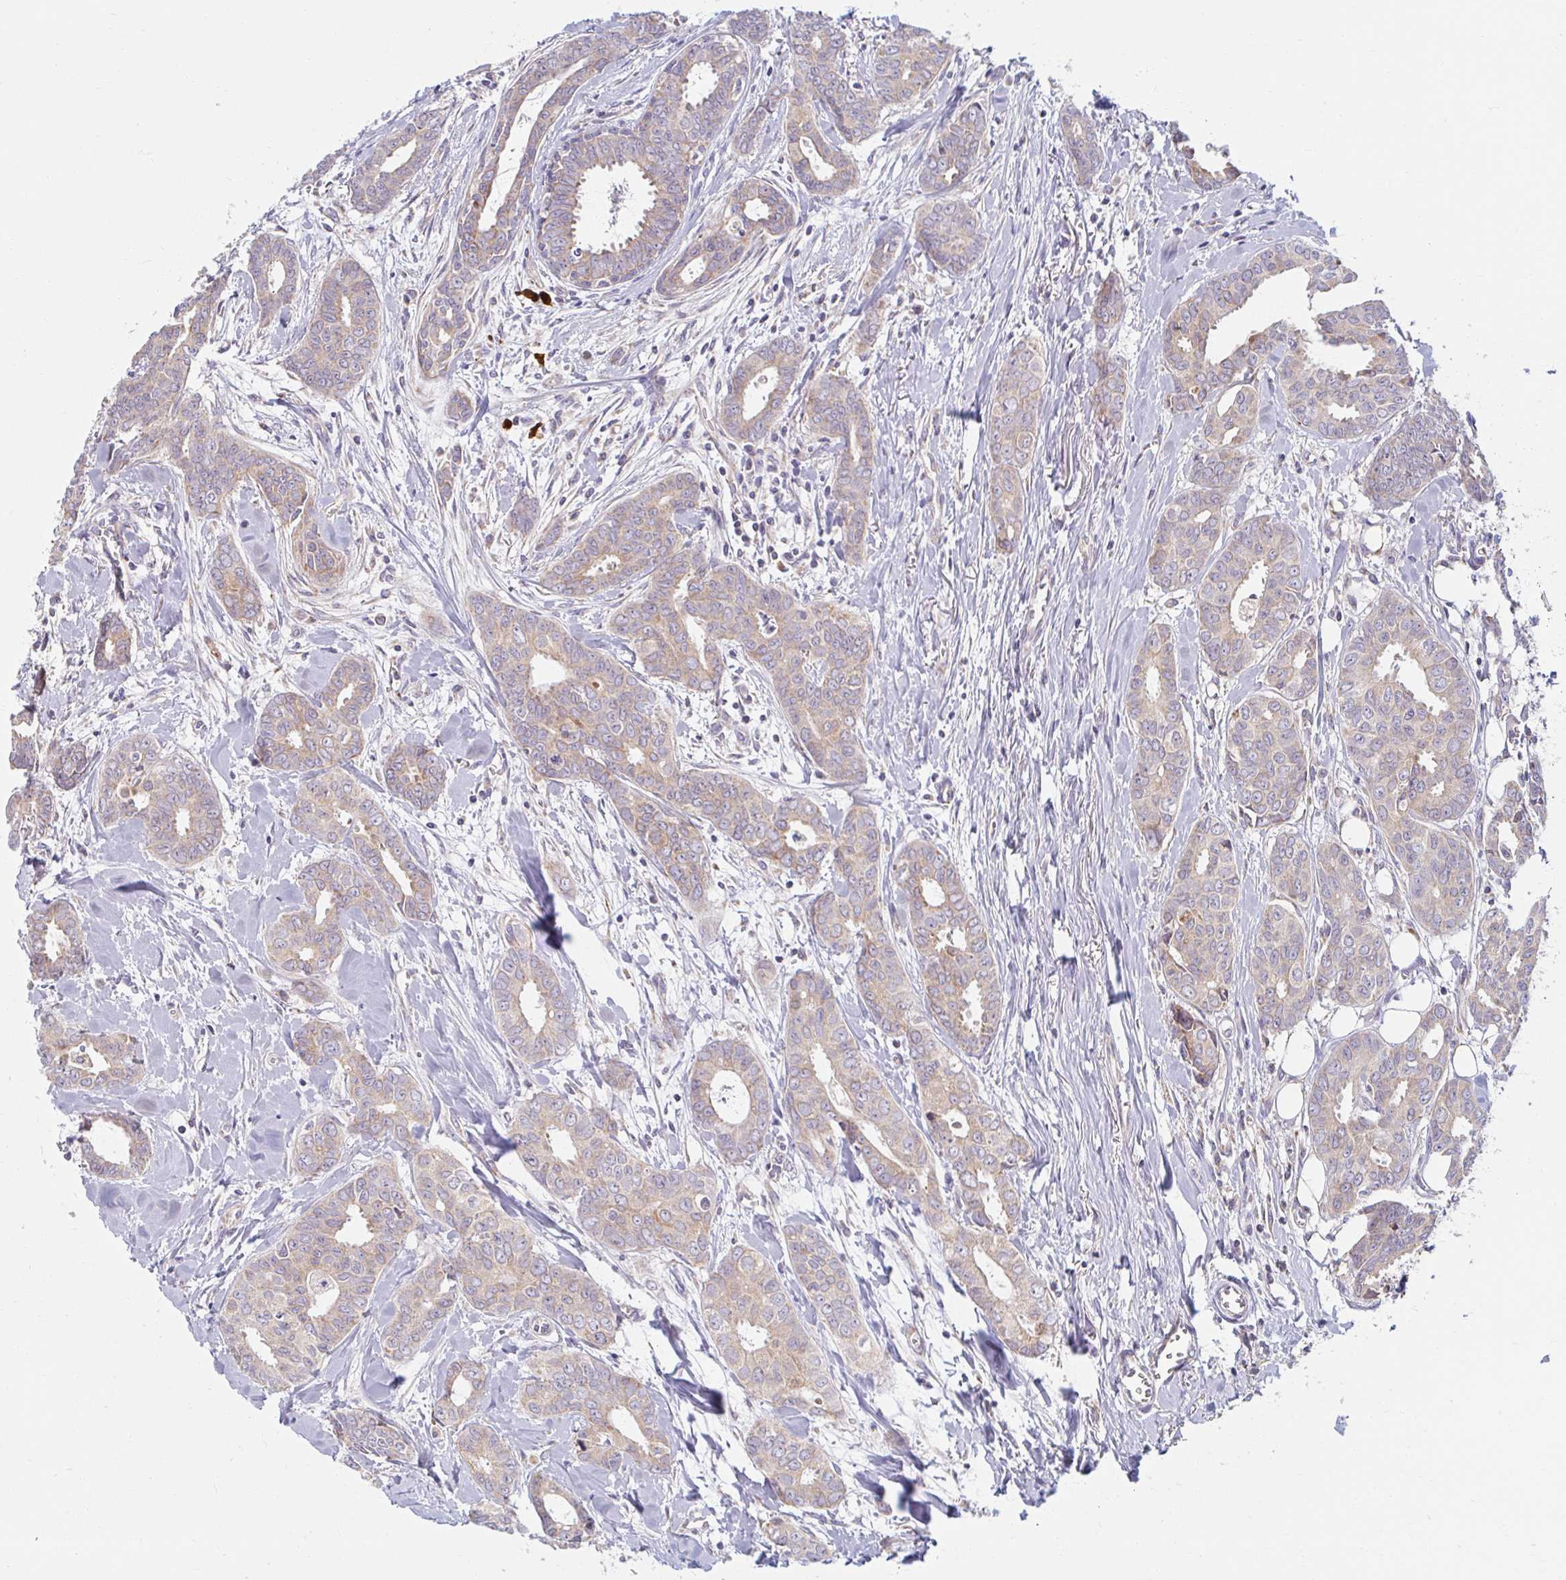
{"staining": {"intensity": "weak", "quantity": ">75%", "location": "cytoplasmic/membranous"}, "tissue": "breast cancer", "cell_type": "Tumor cells", "image_type": "cancer", "snomed": [{"axis": "morphology", "description": "Duct carcinoma"}, {"axis": "topography", "description": "Breast"}], "caption": "This histopathology image displays immunohistochemistry (IHC) staining of breast invasive ductal carcinoma, with low weak cytoplasmic/membranous expression in about >75% of tumor cells.", "gene": "SKP2", "patient": {"sex": "female", "age": 45}}